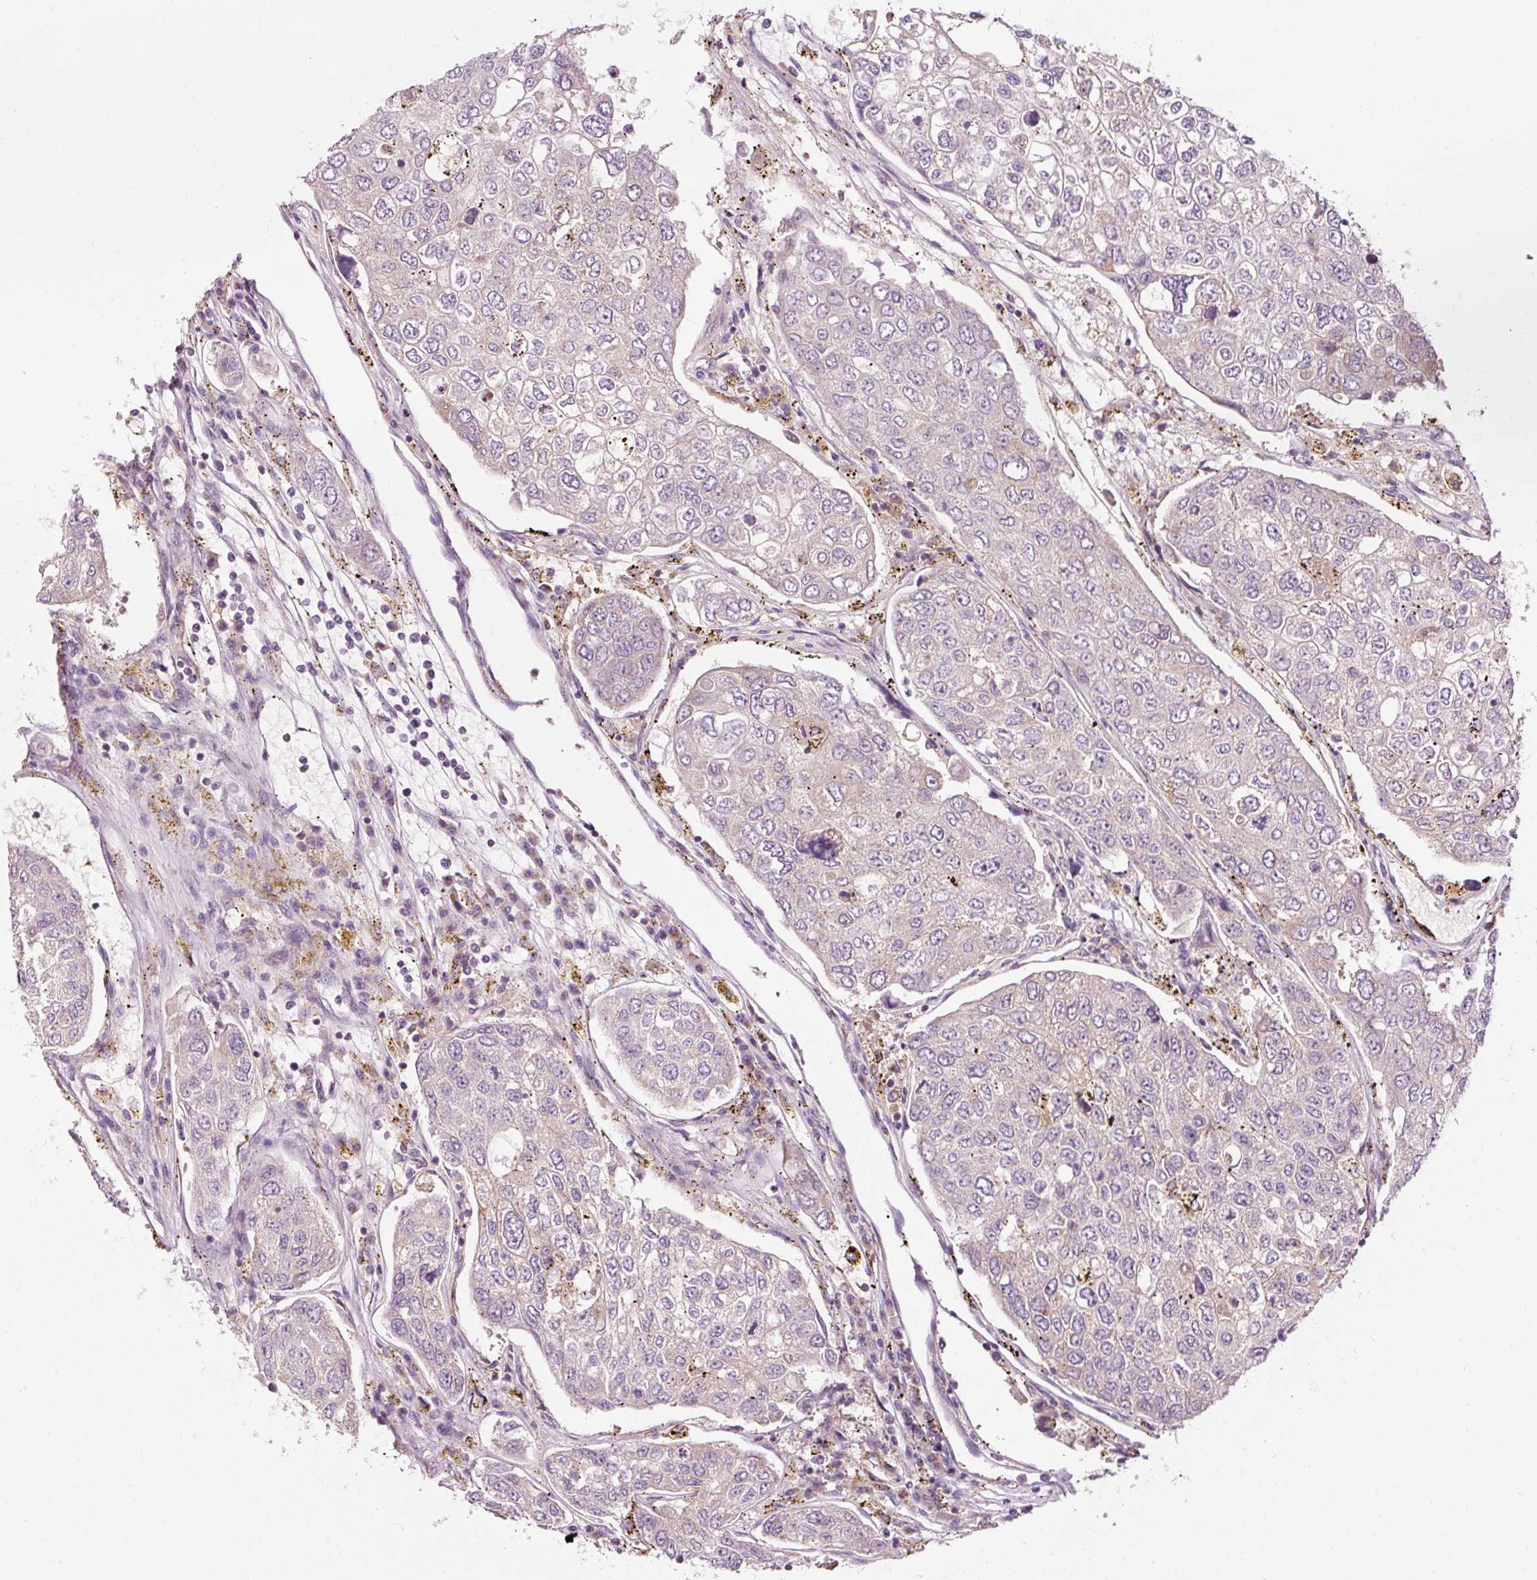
{"staining": {"intensity": "negative", "quantity": "none", "location": "none"}, "tissue": "urothelial cancer", "cell_type": "Tumor cells", "image_type": "cancer", "snomed": [{"axis": "morphology", "description": "Urothelial carcinoma, High grade"}, {"axis": "topography", "description": "Lymph node"}, {"axis": "topography", "description": "Urinary bladder"}], "caption": "Urothelial cancer was stained to show a protein in brown. There is no significant positivity in tumor cells. (DAB immunohistochemistry (IHC) visualized using brightfield microscopy, high magnification).", "gene": "NAPA", "patient": {"sex": "male", "age": 51}}